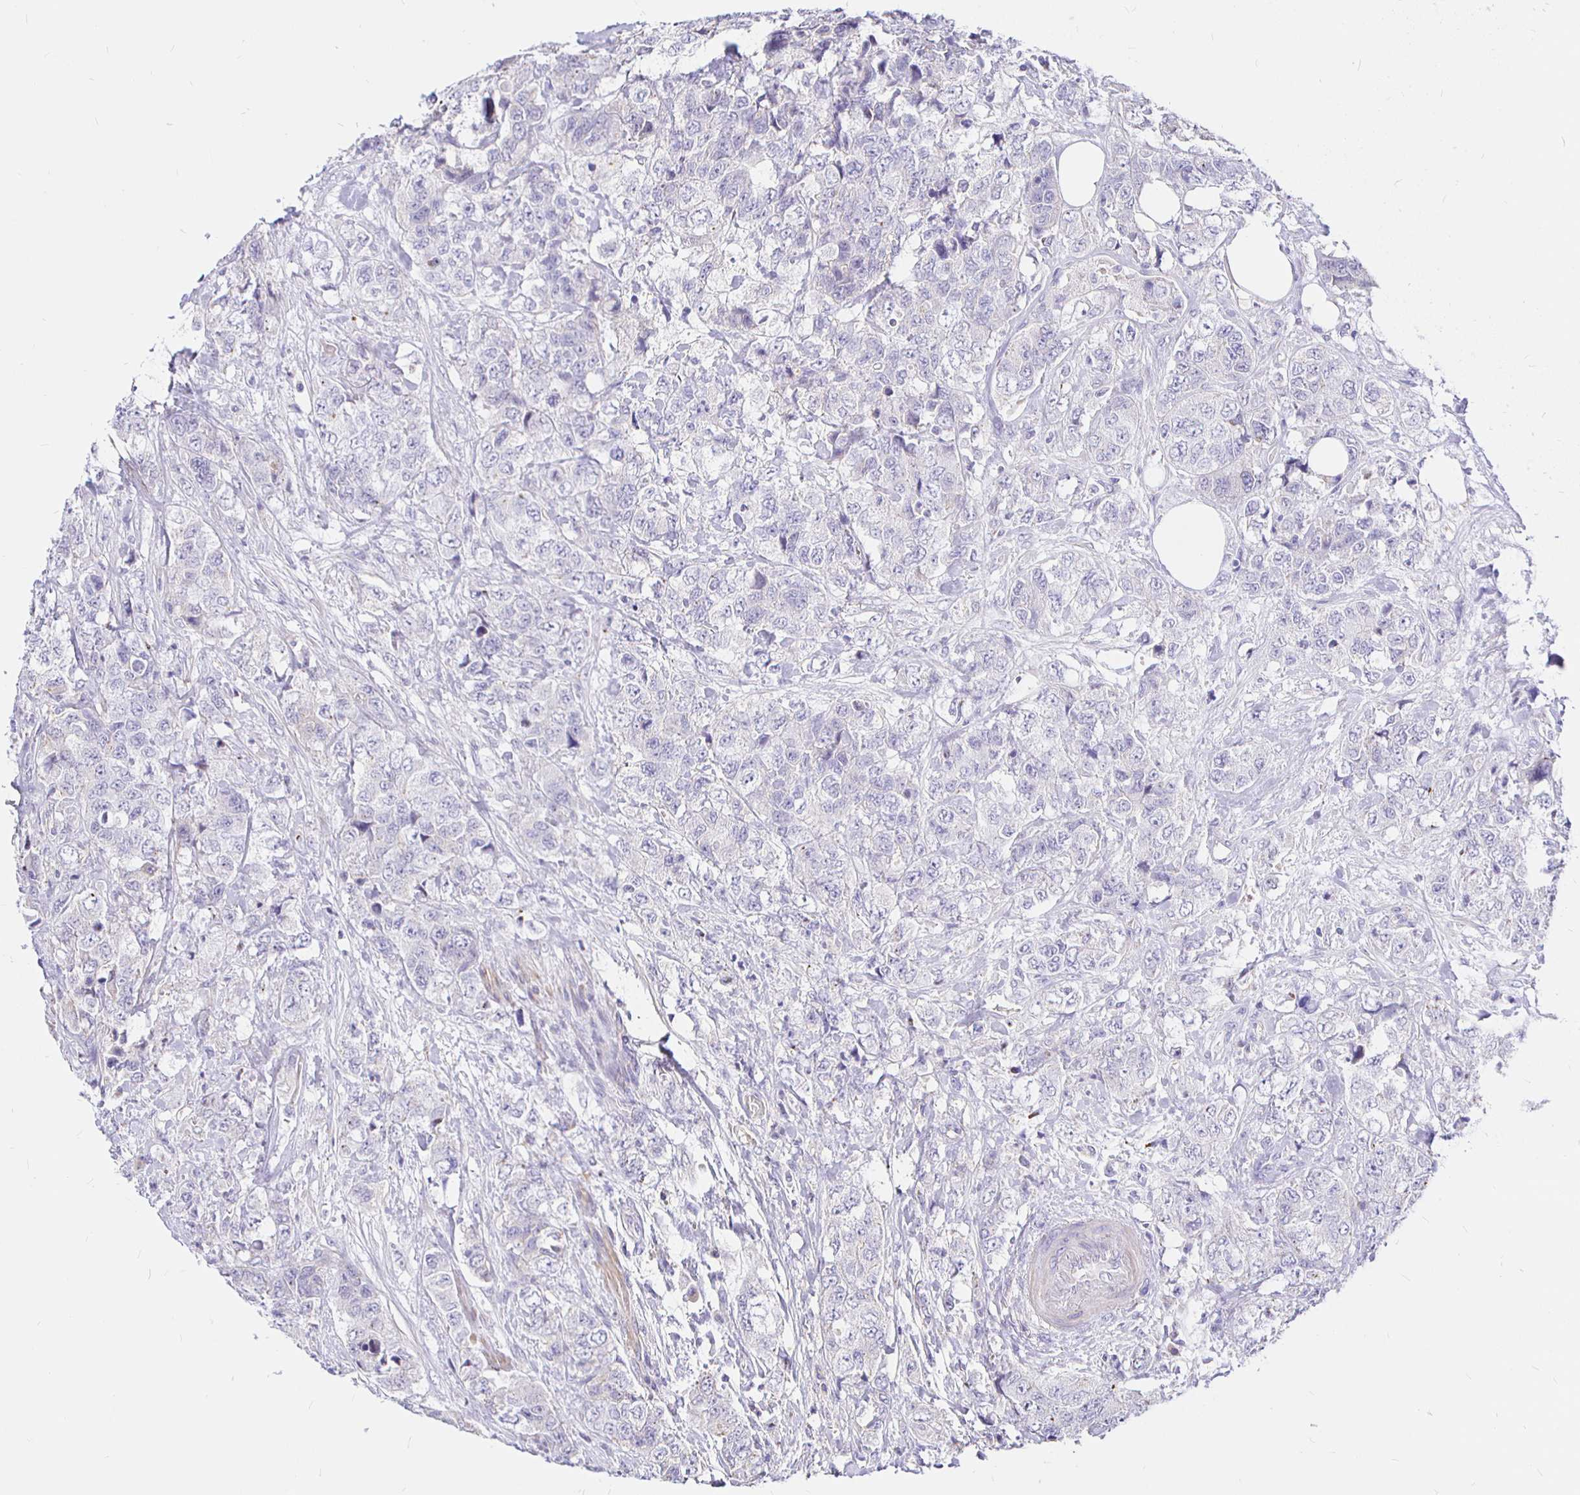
{"staining": {"intensity": "negative", "quantity": "none", "location": "none"}, "tissue": "urothelial cancer", "cell_type": "Tumor cells", "image_type": "cancer", "snomed": [{"axis": "morphology", "description": "Urothelial carcinoma, High grade"}, {"axis": "topography", "description": "Urinary bladder"}], "caption": "A histopathology image of high-grade urothelial carcinoma stained for a protein reveals no brown staining in tumor cells. (Stains: DAB IHC with hematoxylin counter stain, Microscopy: brightfield microscopy at high magnification).", "gene": "NECAB1", "patient": {"sex": "female", "age": 78}}